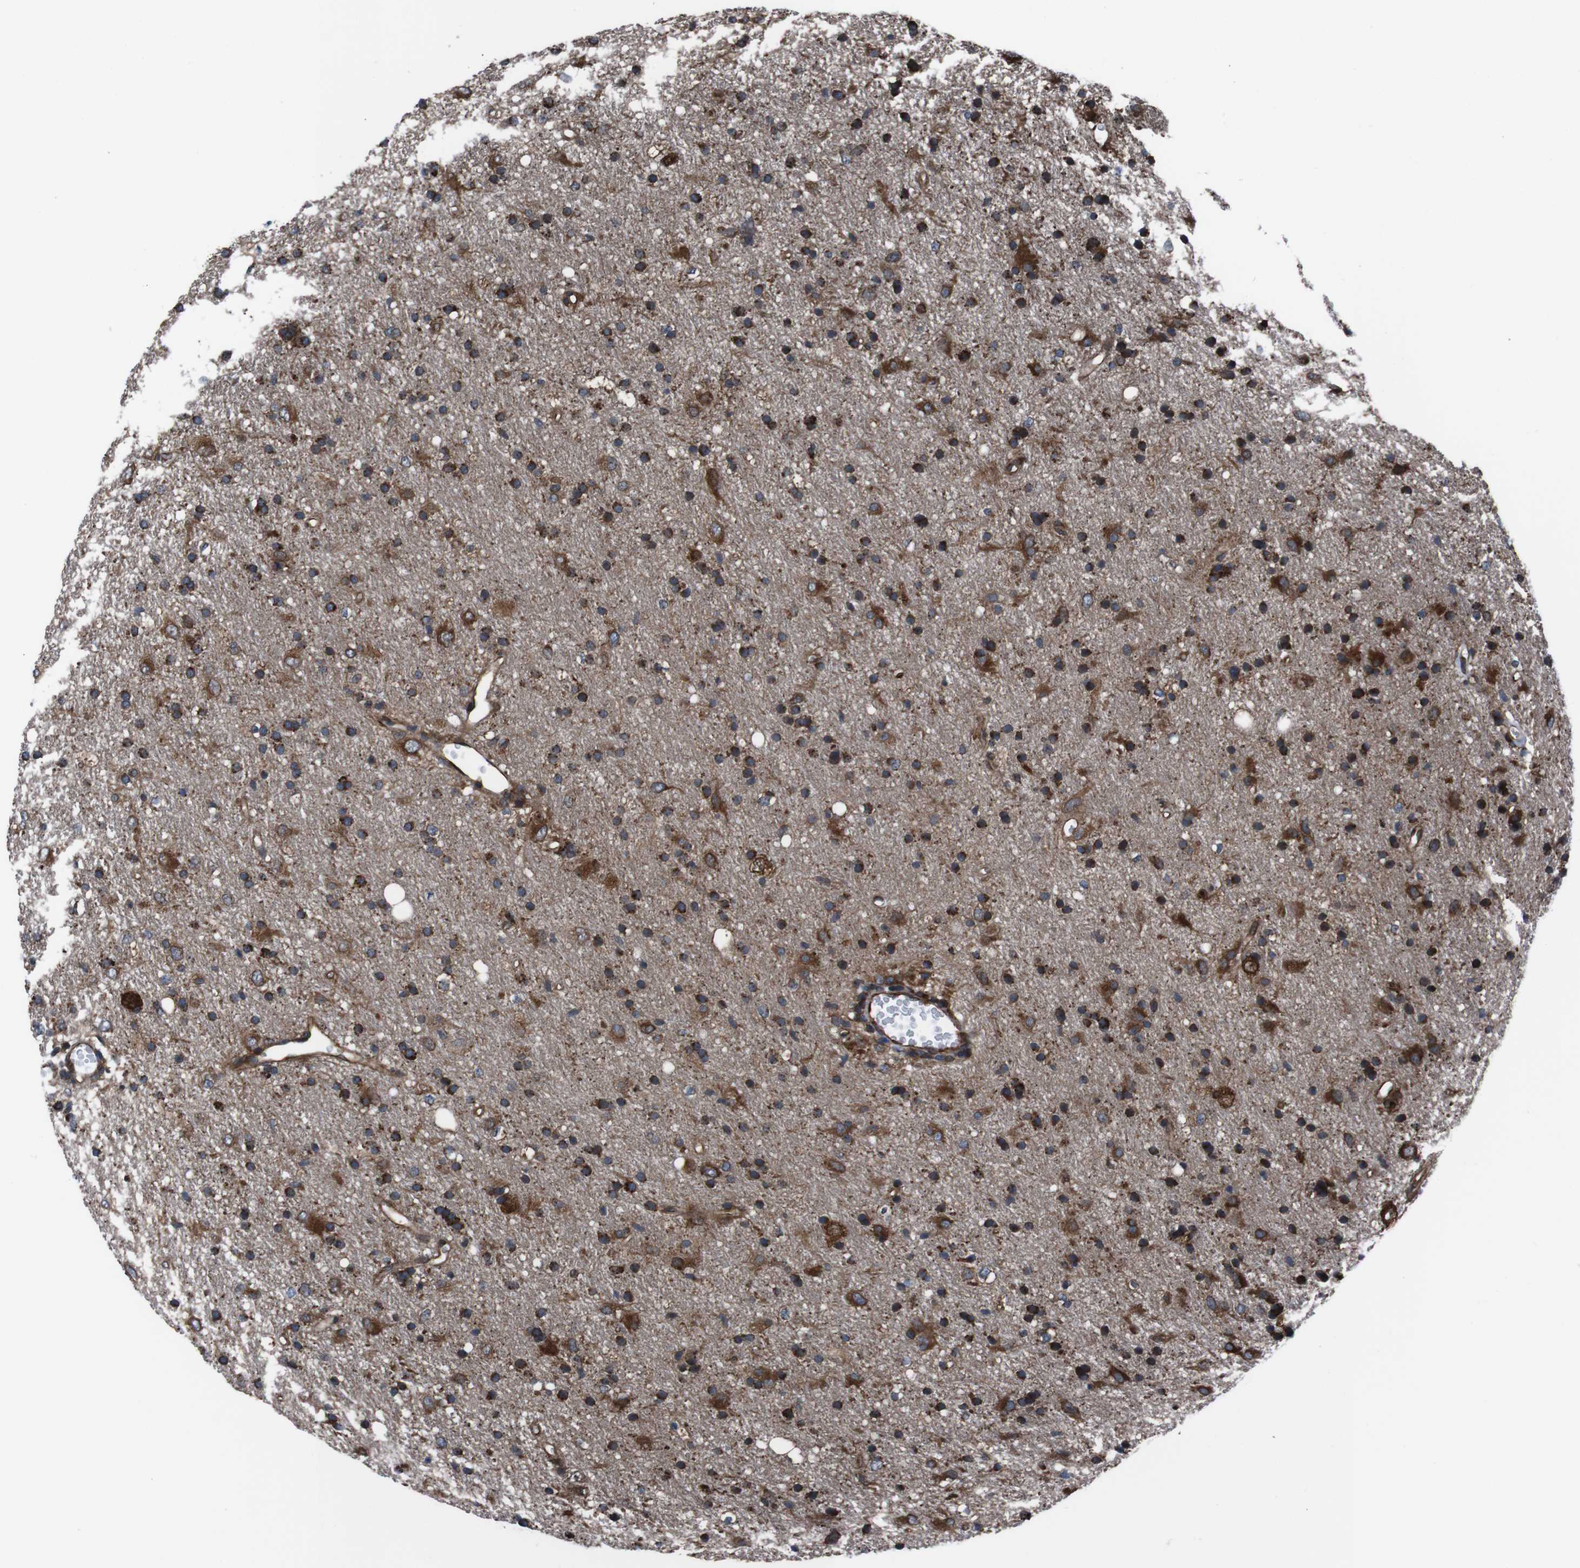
{"staining": {"intensity": "strong", "quantity": ">75%", "location": "cytoplasmic/membranous"}, "tissue": "glioma", "cell_type": "Tumor cells", "image_type": "cancer", "snomed": [{"axis": "morphology", "description": "Glioma, malignant, Low grade"}, {"axis": "topography", "description": "Brain"}], "caption": "The histopathology image demonstrates immunohistochemical staining of glioma. There is strong cytoplasmic/membranous staining is seen in approximately >75% of tumor cells. (DAB IHC, brown staining for protein, blue staining for nuclei).", "gene": "EIF4A2", "patient": {"sex": "male", "age": 77}}